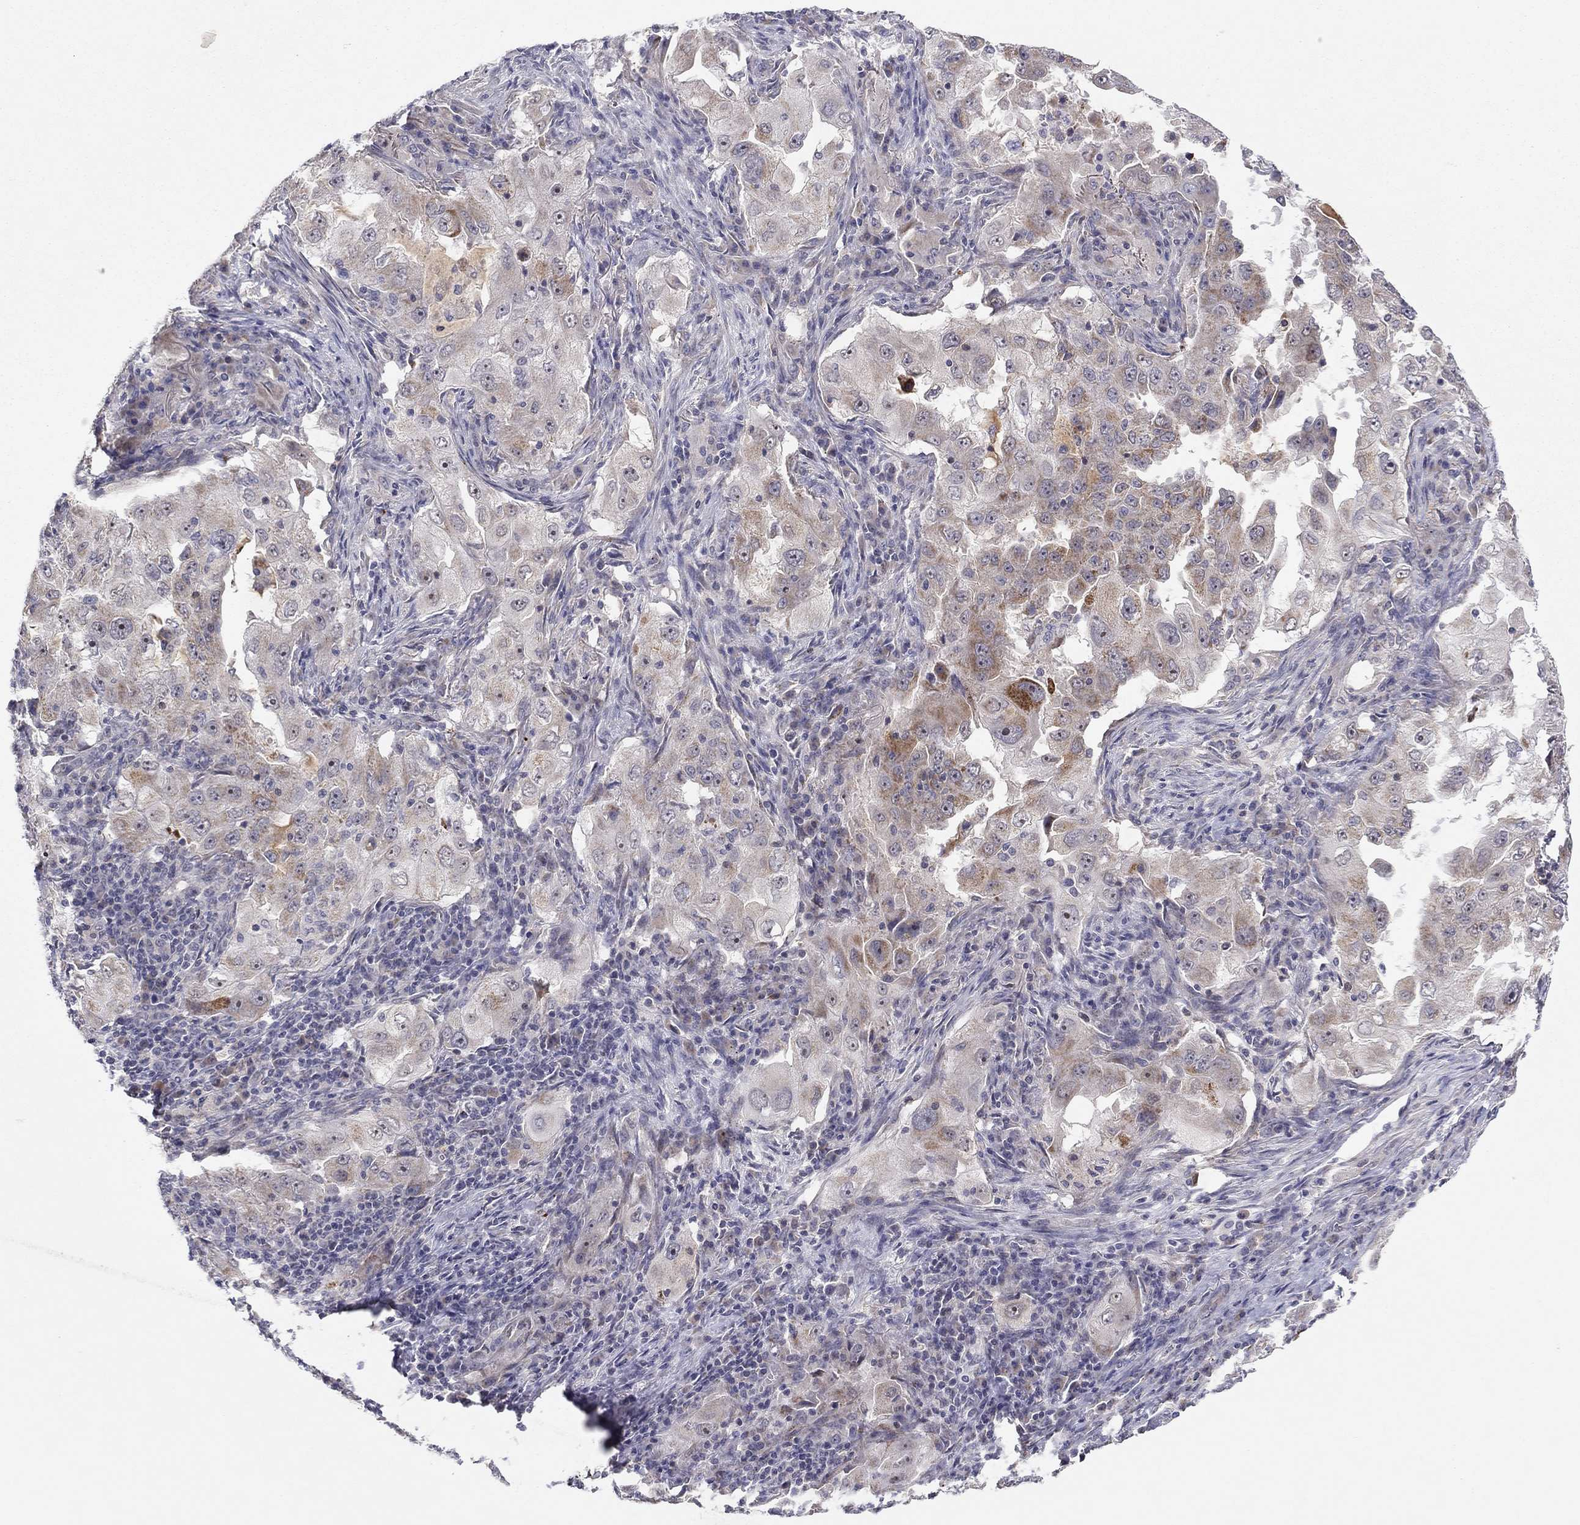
{"staining": {"intensity": "moderate", "quantity": "<25%", "location": "cytoplasmic/membranous"}, "tissue": "lung cancer", "cell_type": "Tumor cells", "image_type": "cancer", "snomed": [{"axis": "morphology", "description": "Adenocarcinoma, NOS"}, {"axis": "topography", "description": "Lung"}], "caption": "Immunohistochemical staining of lung cancer reveals low levels of moderate cytoplasmic/membranous protein expression in about <25% of tumor cells.", "gene": "CRACDL", "patient": {"sex": "female", "age": 61}}